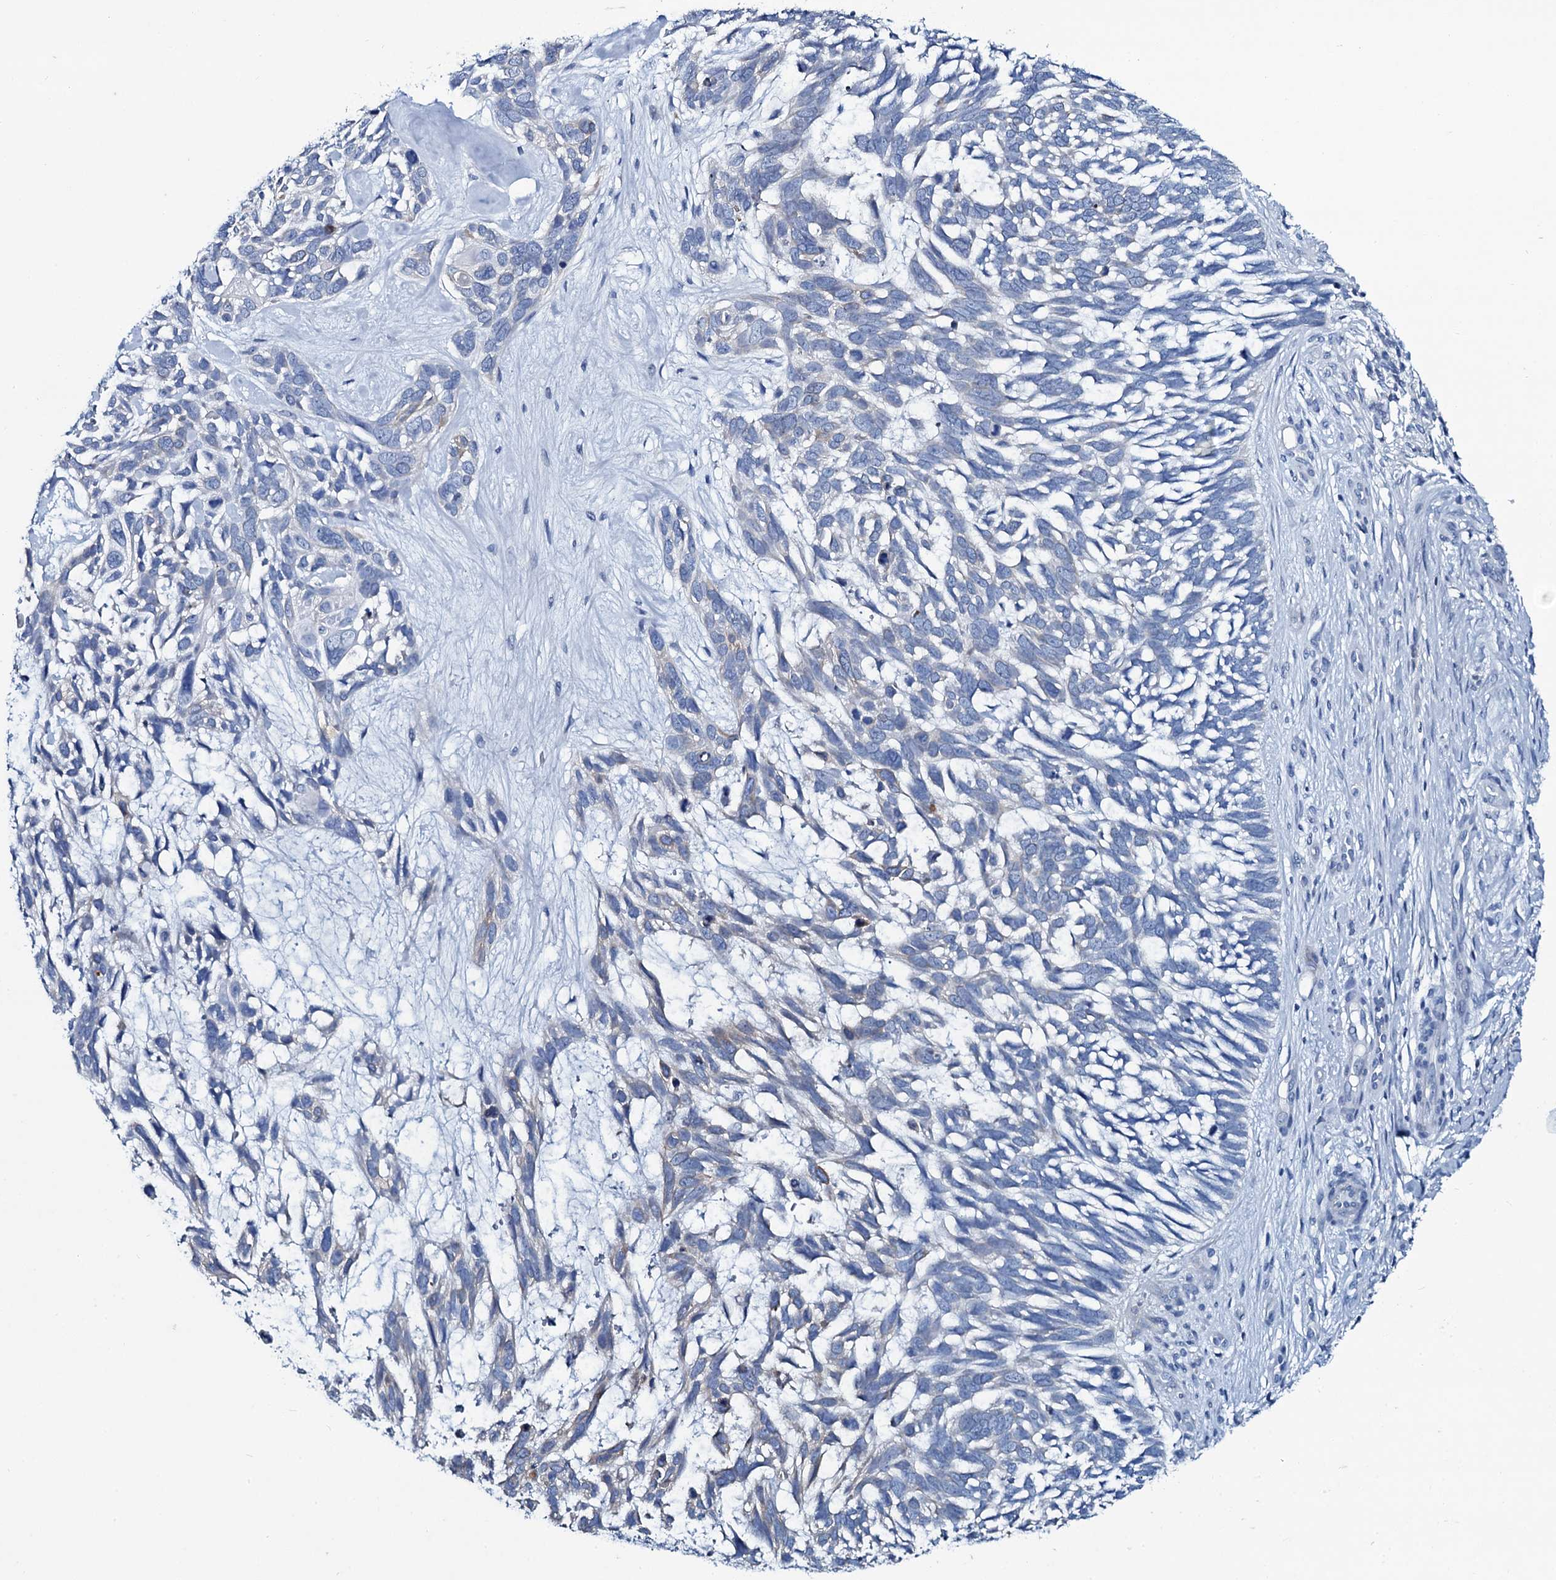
{"staining": {"intensity": "negative", "quantity": "none", "location": "none"}, "tissue": "skin cancer", "cell_type": "Tumor cells", "image_type": "cancer", "snomed": [{"axis": "morphology", "description": "Basal cell carcinoma"}, {"axis": "topography", "description": "Skin"}], "caption": "This is a micrograph of immunohistochemistry staining of skin basal cell carcinoma, which shows no staining in tumor cells.", "gene": "SLC4A7", "patient": {"sex": "male", "age": 88}}